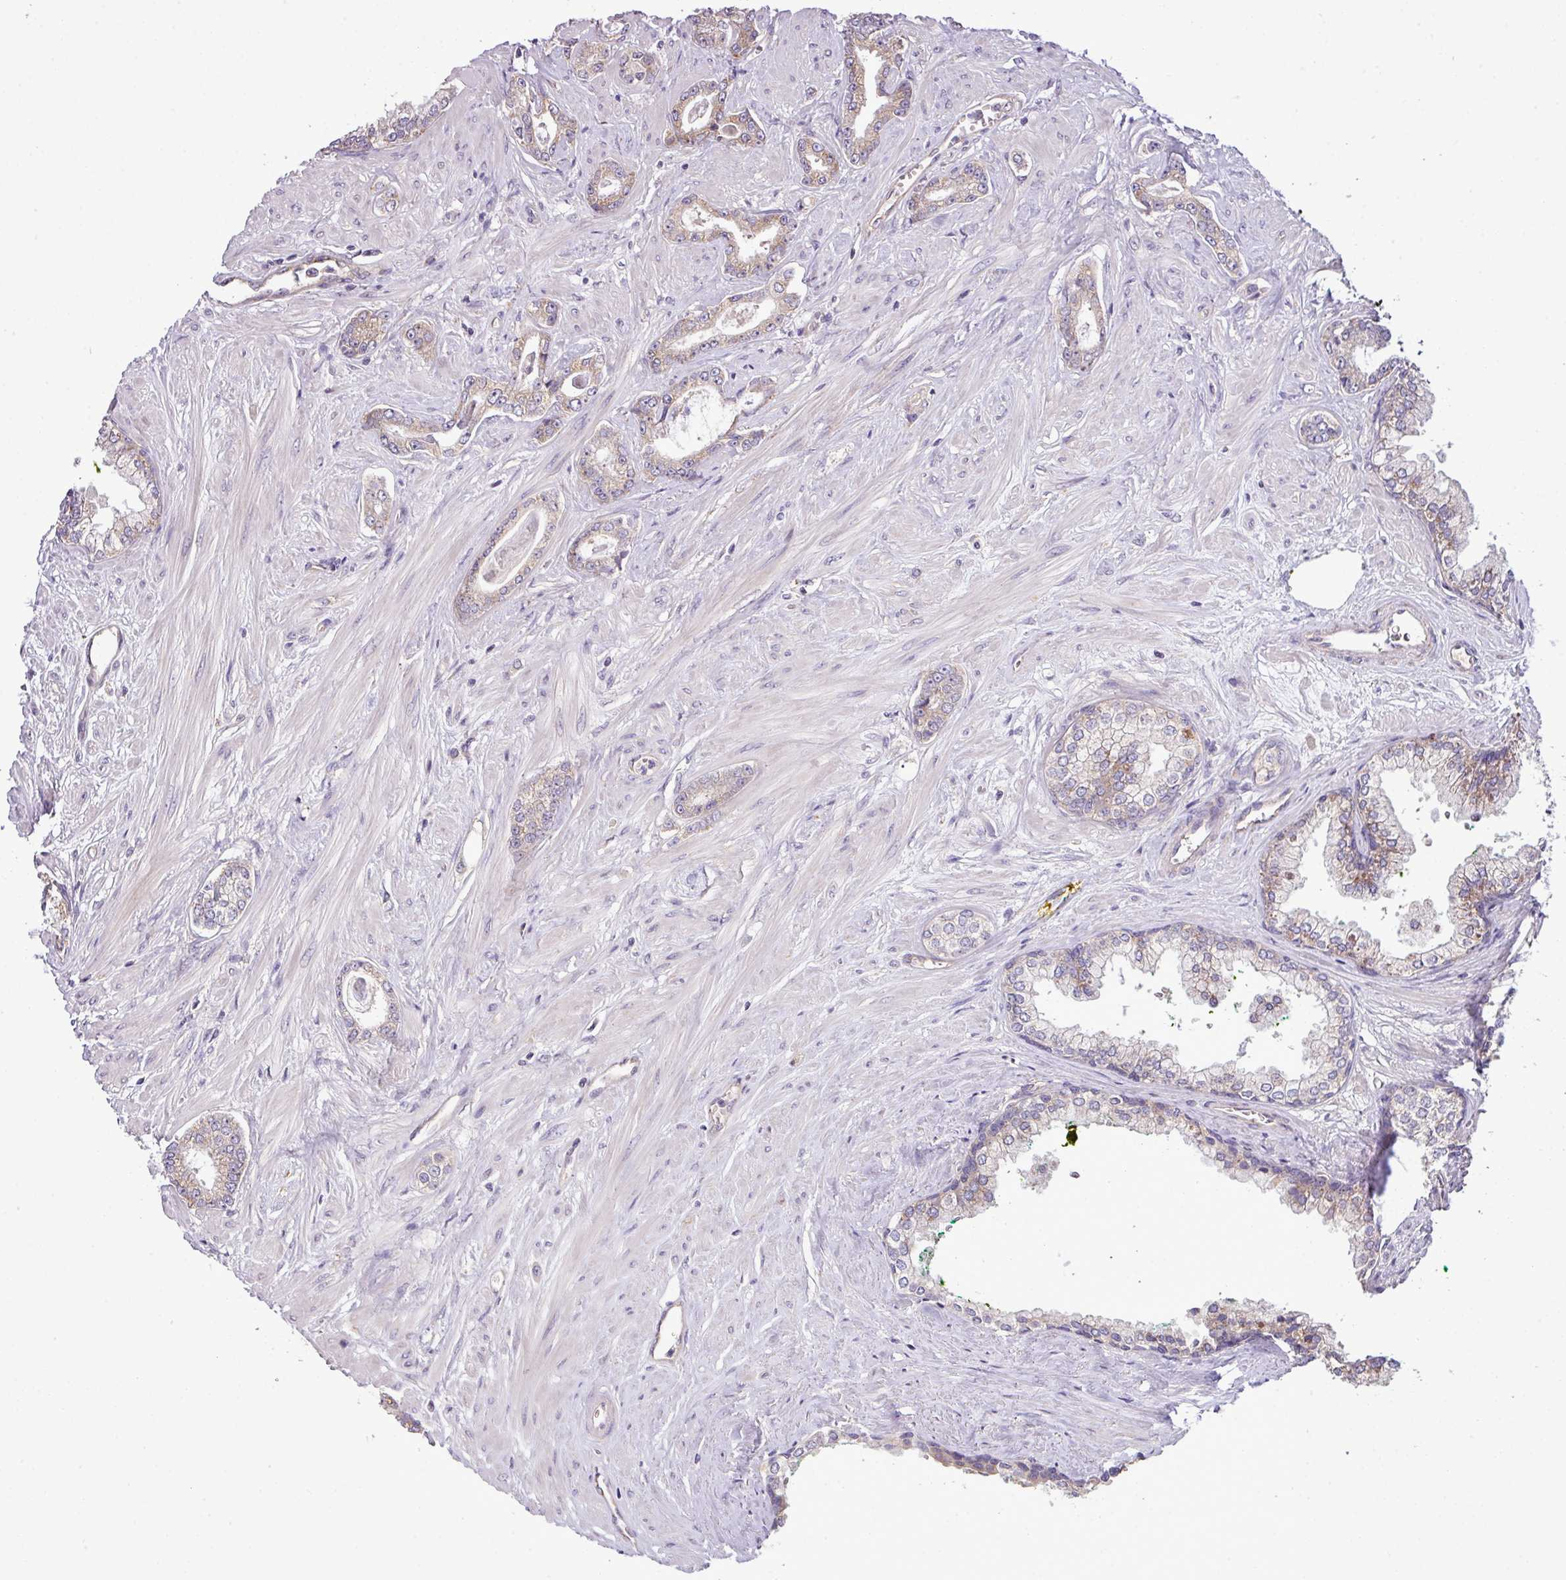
{"staining": {"intensity": "moderate", "quantity": "25%-75%", "location": "cytoplasmic/membranous"}, "tissue": "prostate cancer", "cell_type": "Tumor cells", "image_type": "cancer", "snomed": [{"axis": "morphology", "description": "Adenocarcinoma, Low grade"}, {"axis": "topography", "description": "Prostate"}], "caption": "The histopathology image exhibits immunohistochemical staining of prostate cancer. There is moderate cytoplasmic/membranous staining is present in about 25%-75% of tumor cells.", "gene": "XIAP", "patient": {"sex": "male", "age": 60}}